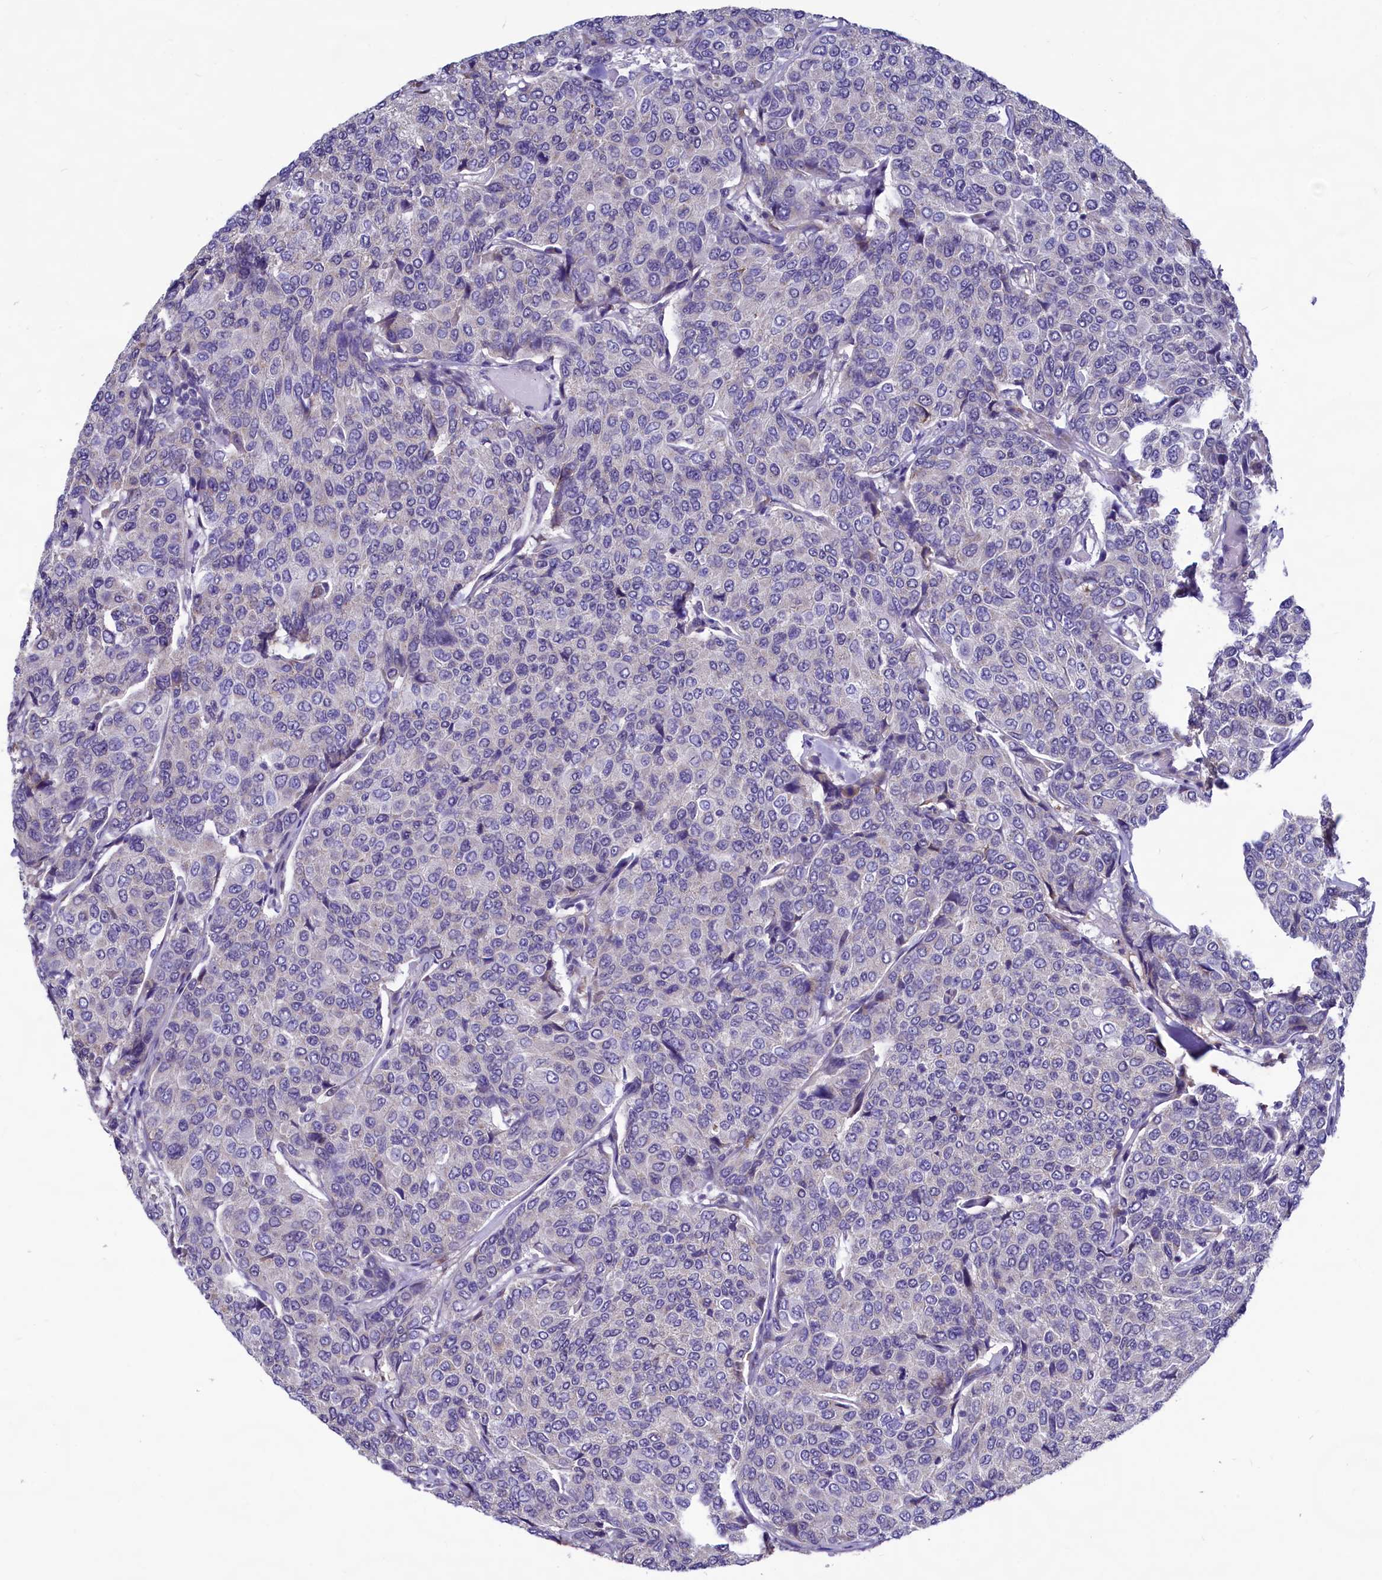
{"staining": {"intensity": "negative", "quantity": "none", "location": "none"}, "tissue": "breast cancer", "cell_type": "Tumor cells", "image_type": "cancer", "snomed": [{"axis": "morphology", "description": "Duct carcinoma"}, {"axis": "topography", "description": "Breast"}], "caption": "An IHC photomicrograph of breast cancer (intraductal carcinoma) is shown. There is no staining in tumor cells of breast cancer (intraductal carcinoma).", "gene": "SEC24C", "patient": {"sex": "female", "age": 55}}